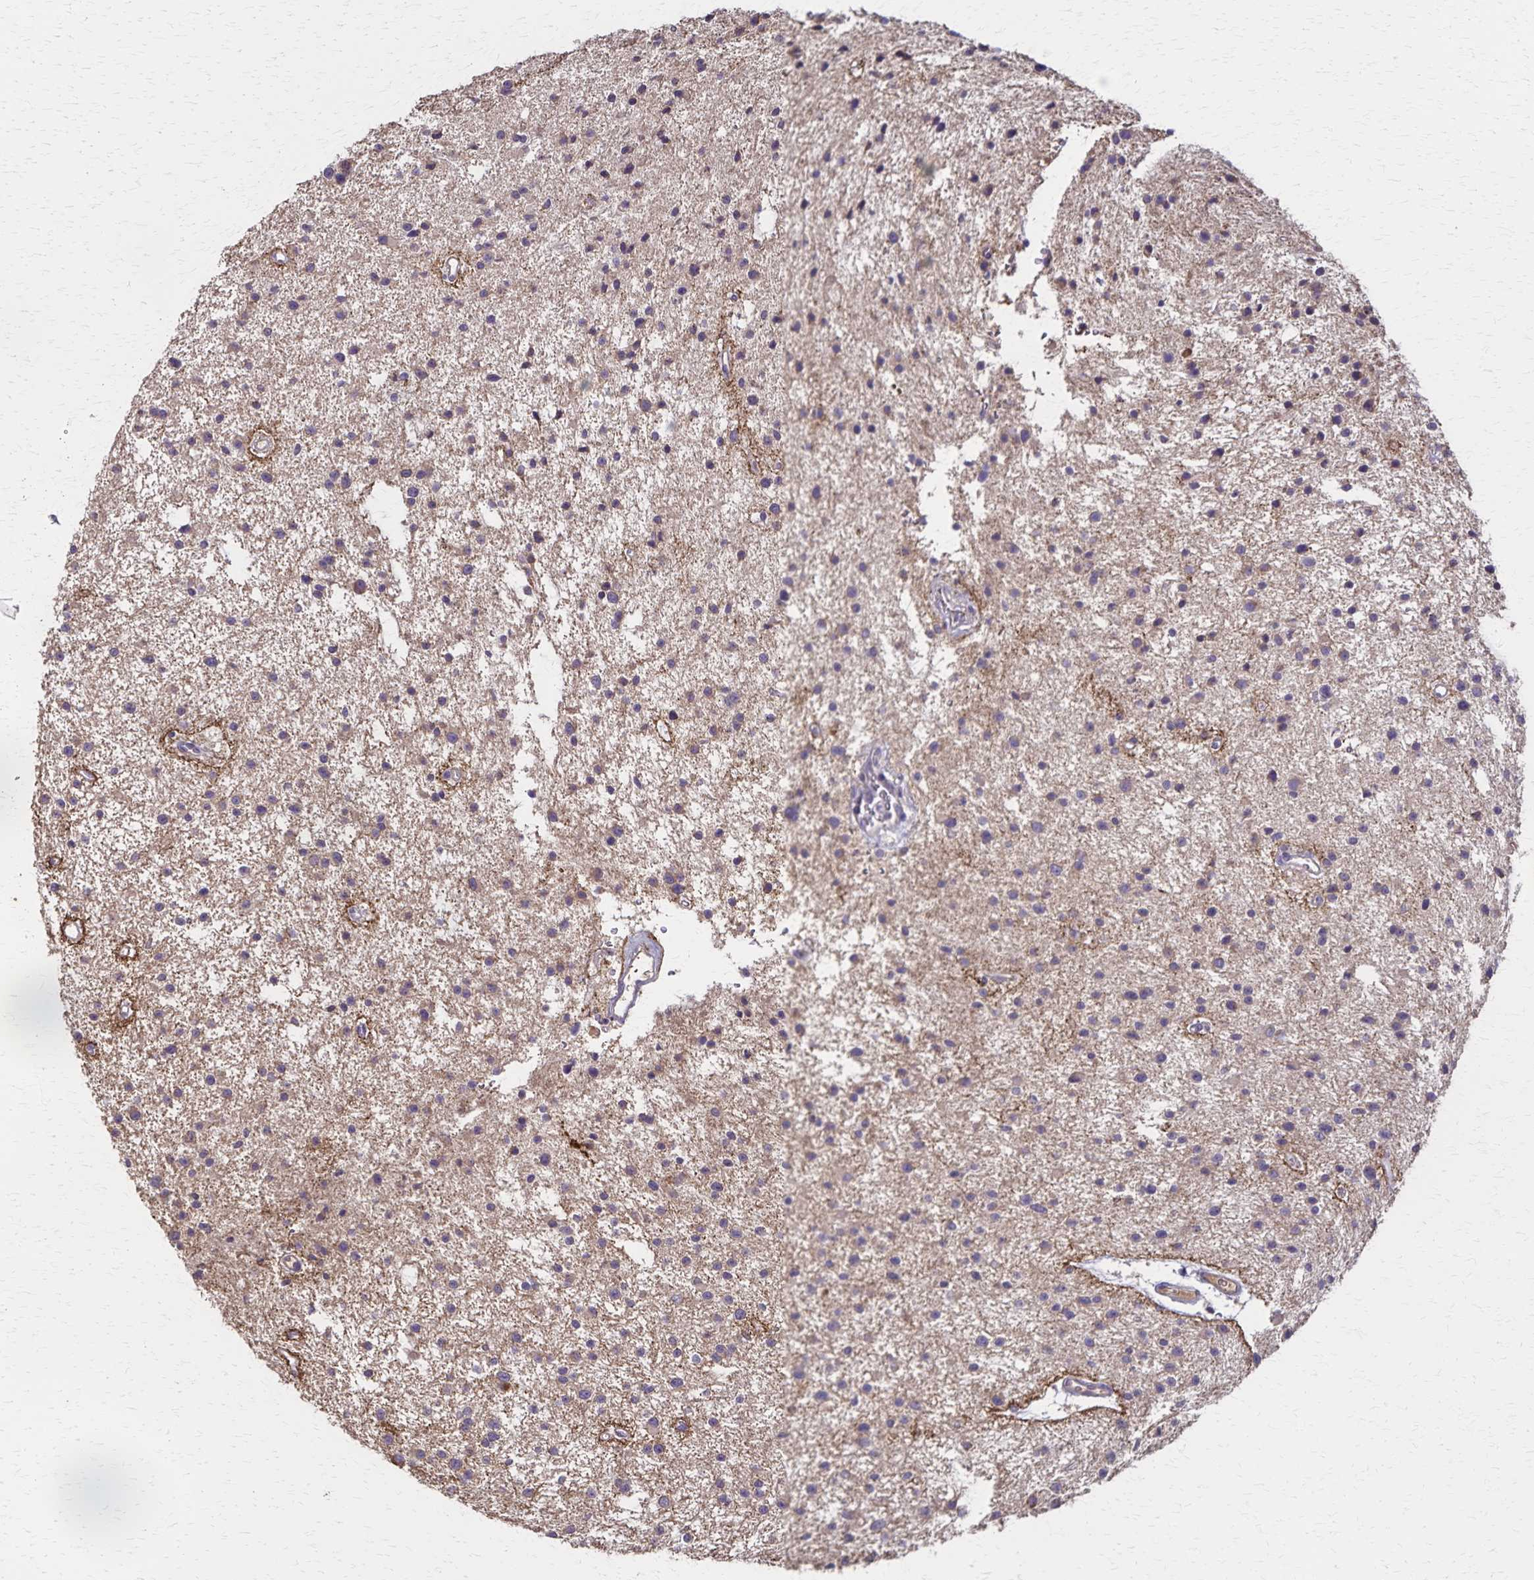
{"staining": {"intensity": "negative", "quantity": "none", "location": "none"}, "tissue": "glioma", "cell_type": "Tumor cells", "image_type": "cancer", "snomed": [{"axis": "morphology", "description": "Glioma, malignant, Low grade"}, {"axis": "topography", "description": "Brain"}], "caption": "A histopathology image of glioma stained for a protein demonstrates no brown staining in tumor cells.", "gene": "RNF10", "patient": {"sex": "male", "age": 43}}